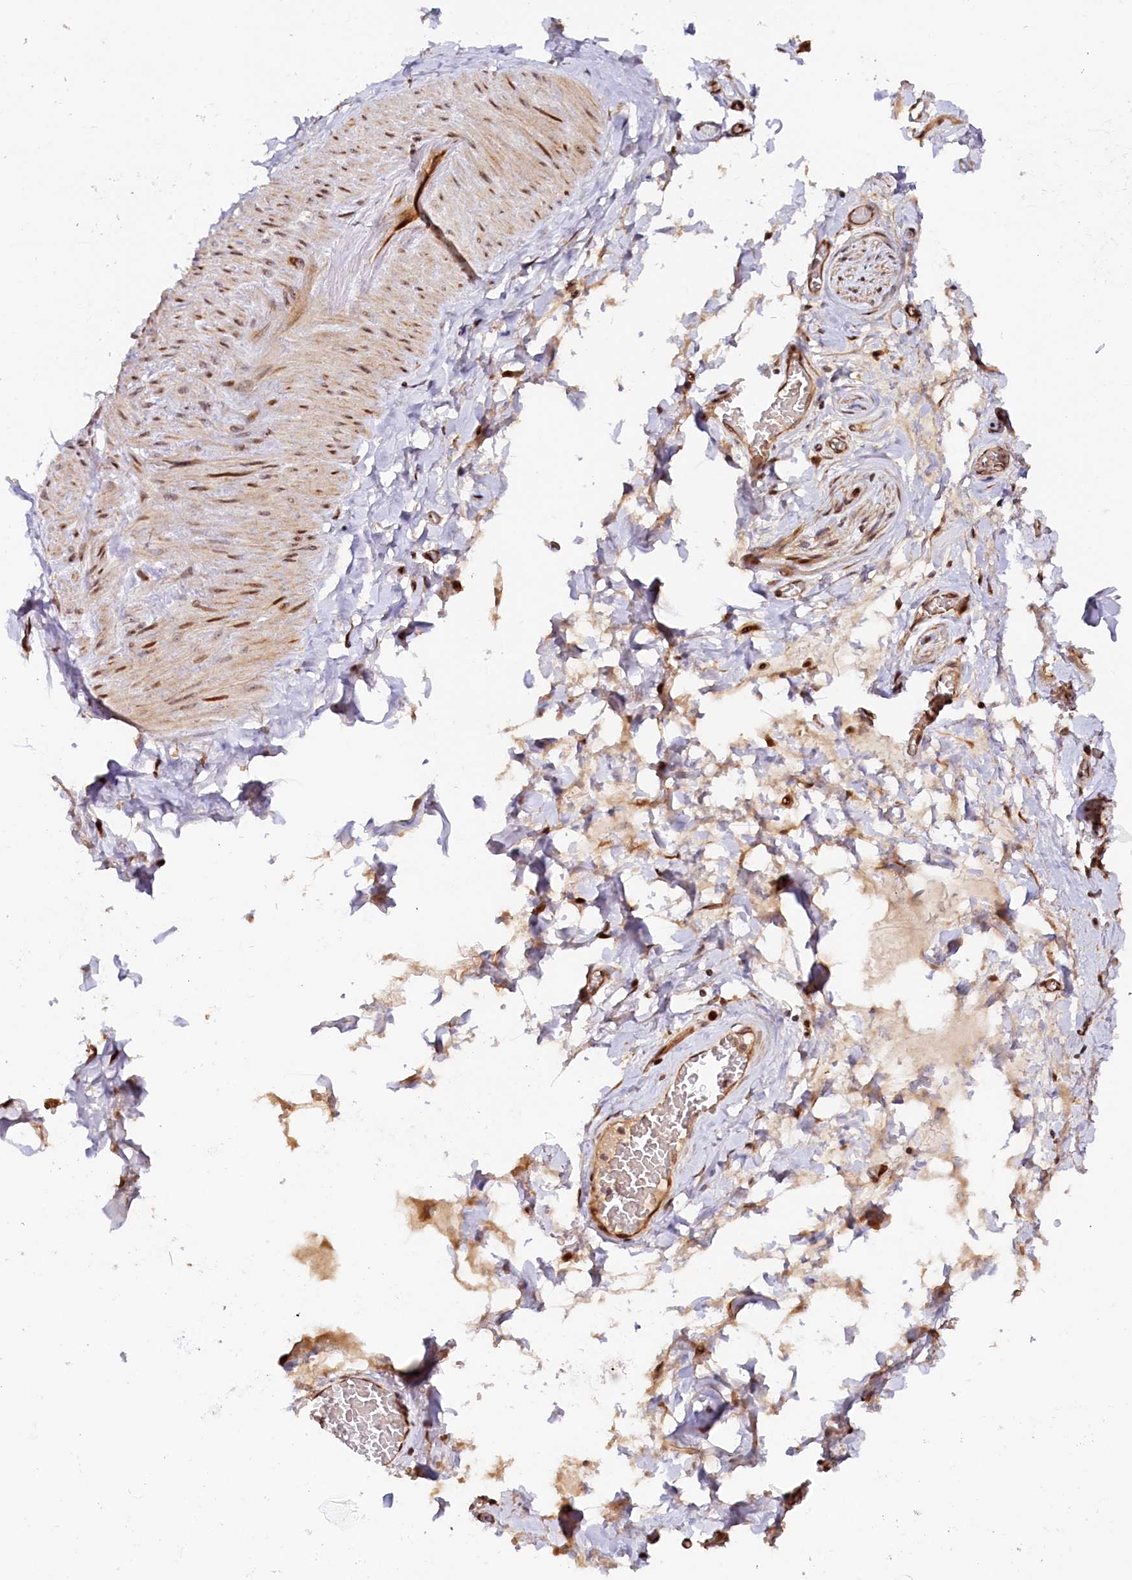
{"staining": {"intensity": "moderate", "quantity": ">75%", "location": "cytoplasmic/membranous"}, "tissue": "adipose tissue", "cell_type": "Adipocytes", "image_type": "normal", "snomed": [{"axis": "morphology", "description": "Normal tissue, NOS"}, {"axis": "topography", "description": "Salivary gland"}, {"axis": "topography", "description": "Peripheral nerve tissue"}], "caption": "High-power microscopy captured an immunohistochemistry (IHC) histopathology image of unremarkable adipose tissue, revealing moderate cytoplasmic/membranous expression in approximately >75% of adipocytes. (DAB IHC, brown staining for protein, blue staining for nuclei).", "gene": "ANKRD24", "patient": {"sex": "male", "age": 62}}